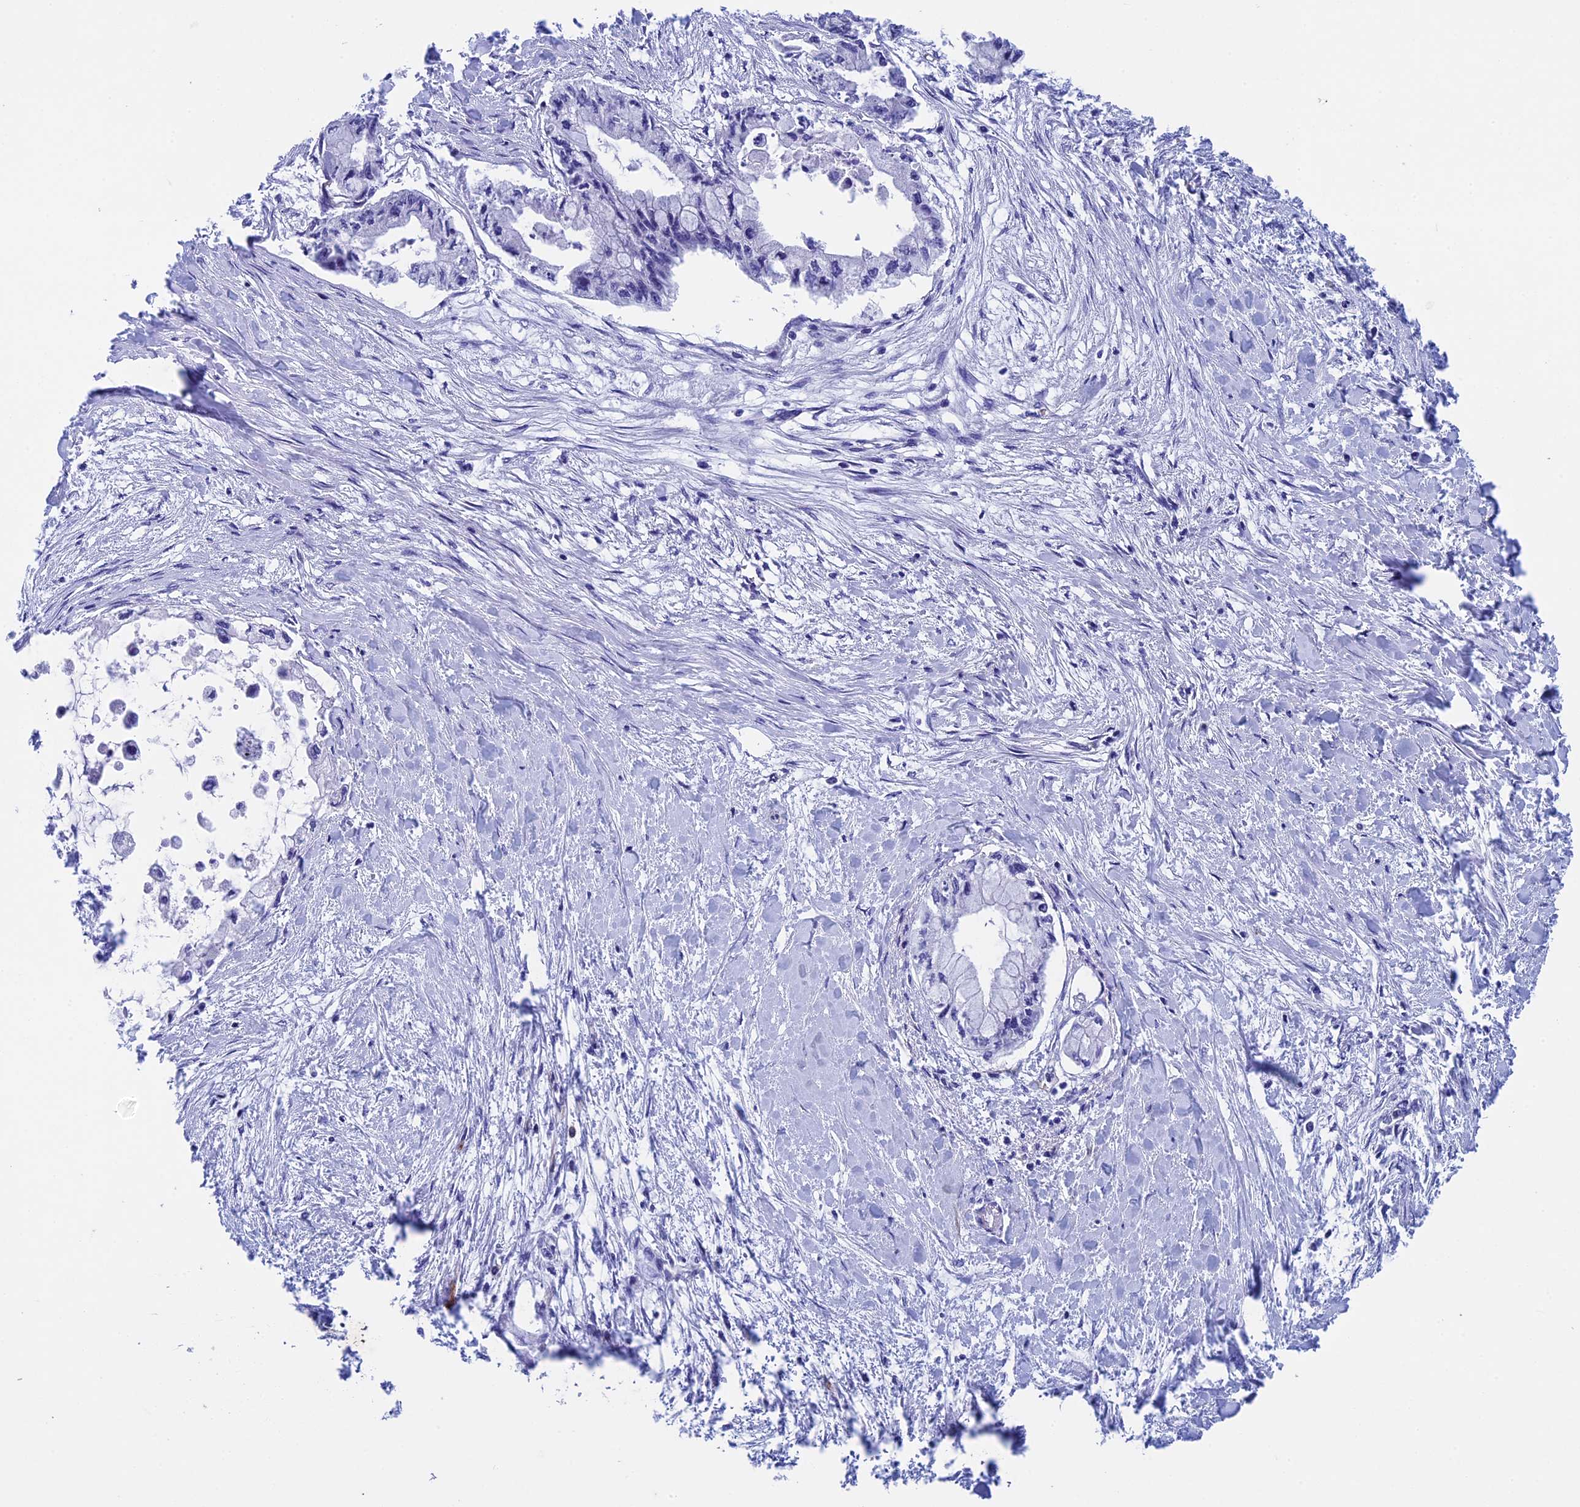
{"staining": {"intensity": "negative", "quantity": "none", "location": "none"}, "tissue": "pancreatic cancer", "cell_type": "Tumor cells", "image_type": "cancer", "snomed": [{"axis": "morphology", "description": "Adenocarcinoma, NOS"}, {"axis": "topography", "description": "Pancreas"}], "caption": "Tumor cells show no significant protein positivity in pancreatic cancer (adenocarcinoma).", "gene": "INSYN1", "patient": {"sex": "male", "age": 48}}